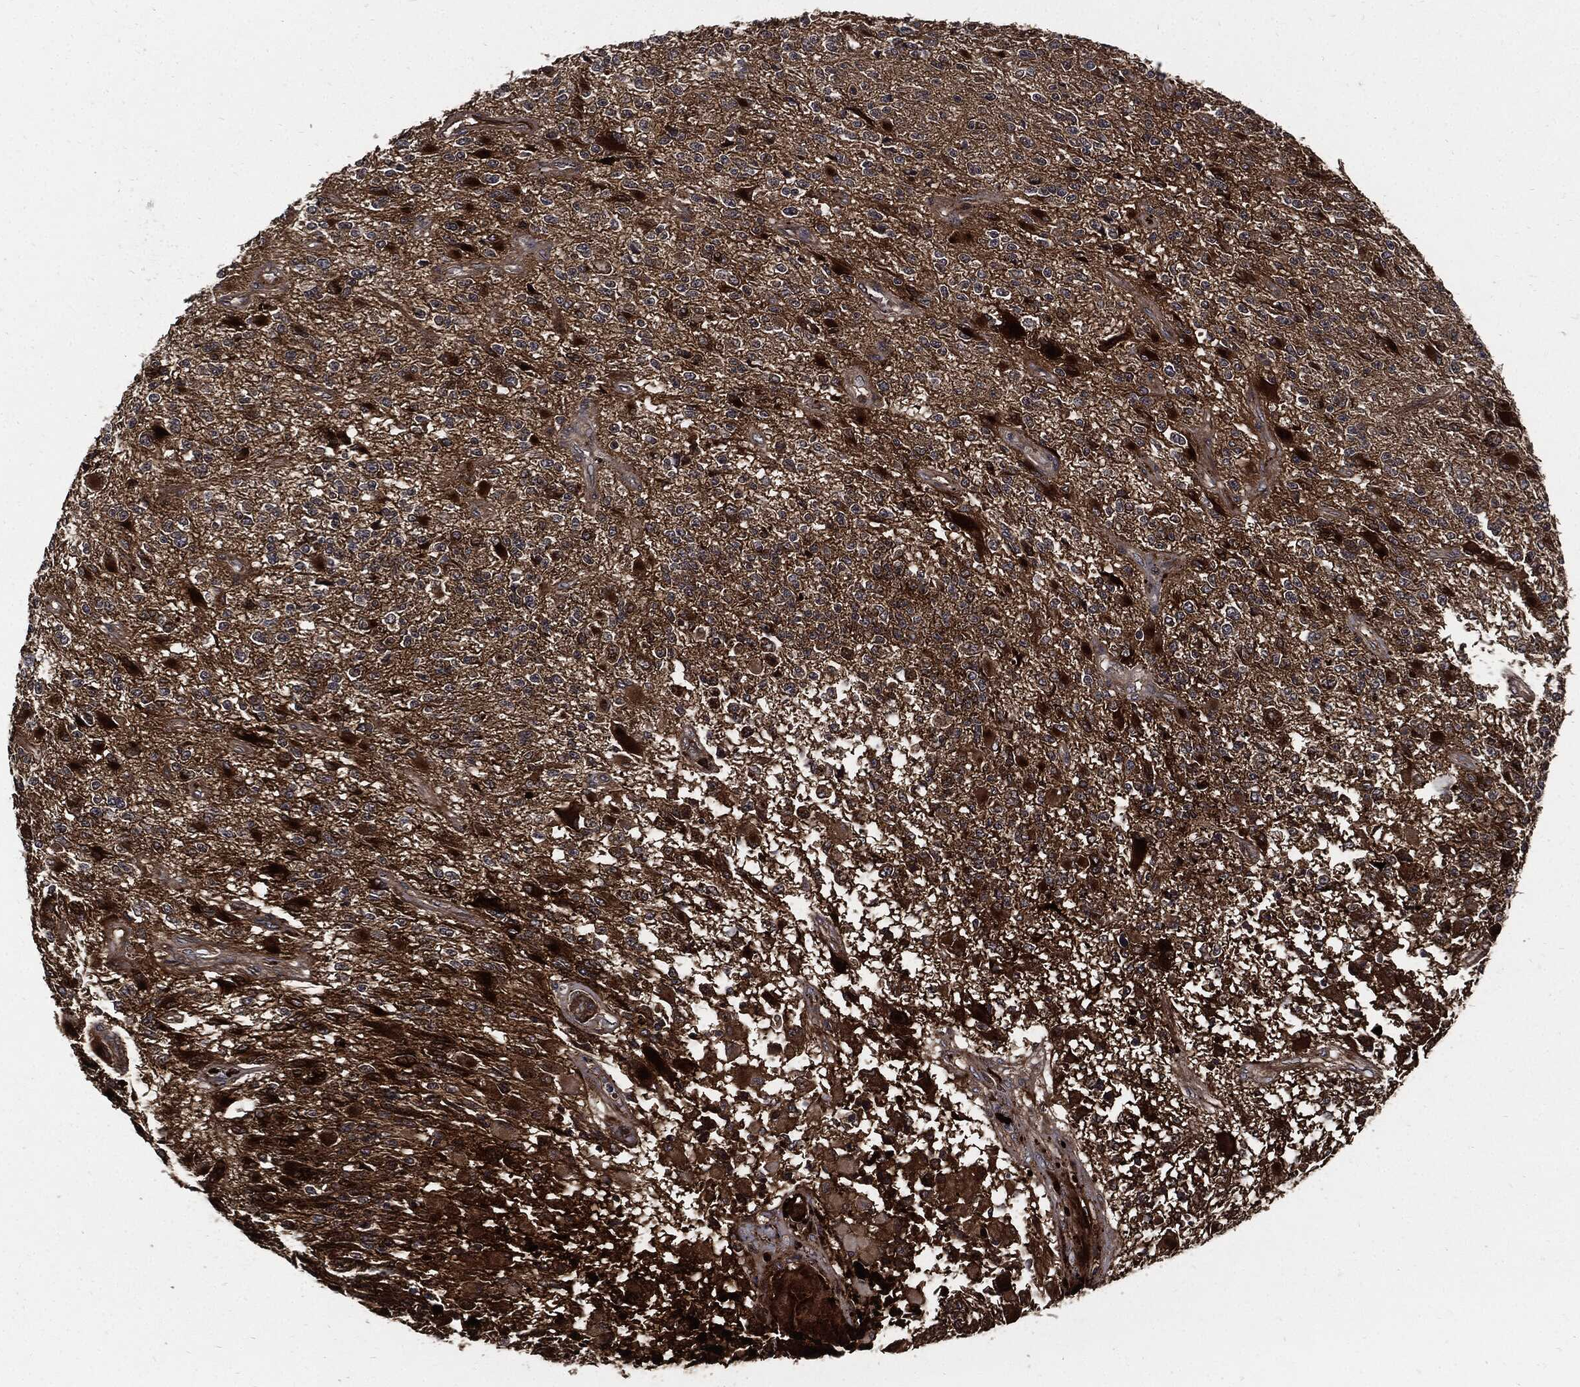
{"staining": {"intensity": "moderate", "quantity": "25%-75%", "location": "cytoplasmic/membranous"}, "tissue": "glioma", "cell_type": "Tumor cells", "image_type": "cancer", "snomed": [{"axis": "morphology", "description": "Glioma, malignant, High grade"}, {"axis": "topography", "description": "Brain"}], "caption": "This is an image of immunohistochemistry (IHC) staining of malignant glioma (high-grade), which shows moderate staining in the cytoplasmic/membranous of tumor cells.", "gene": "CLU", "patient": {"sex": "female", "age": 63}}